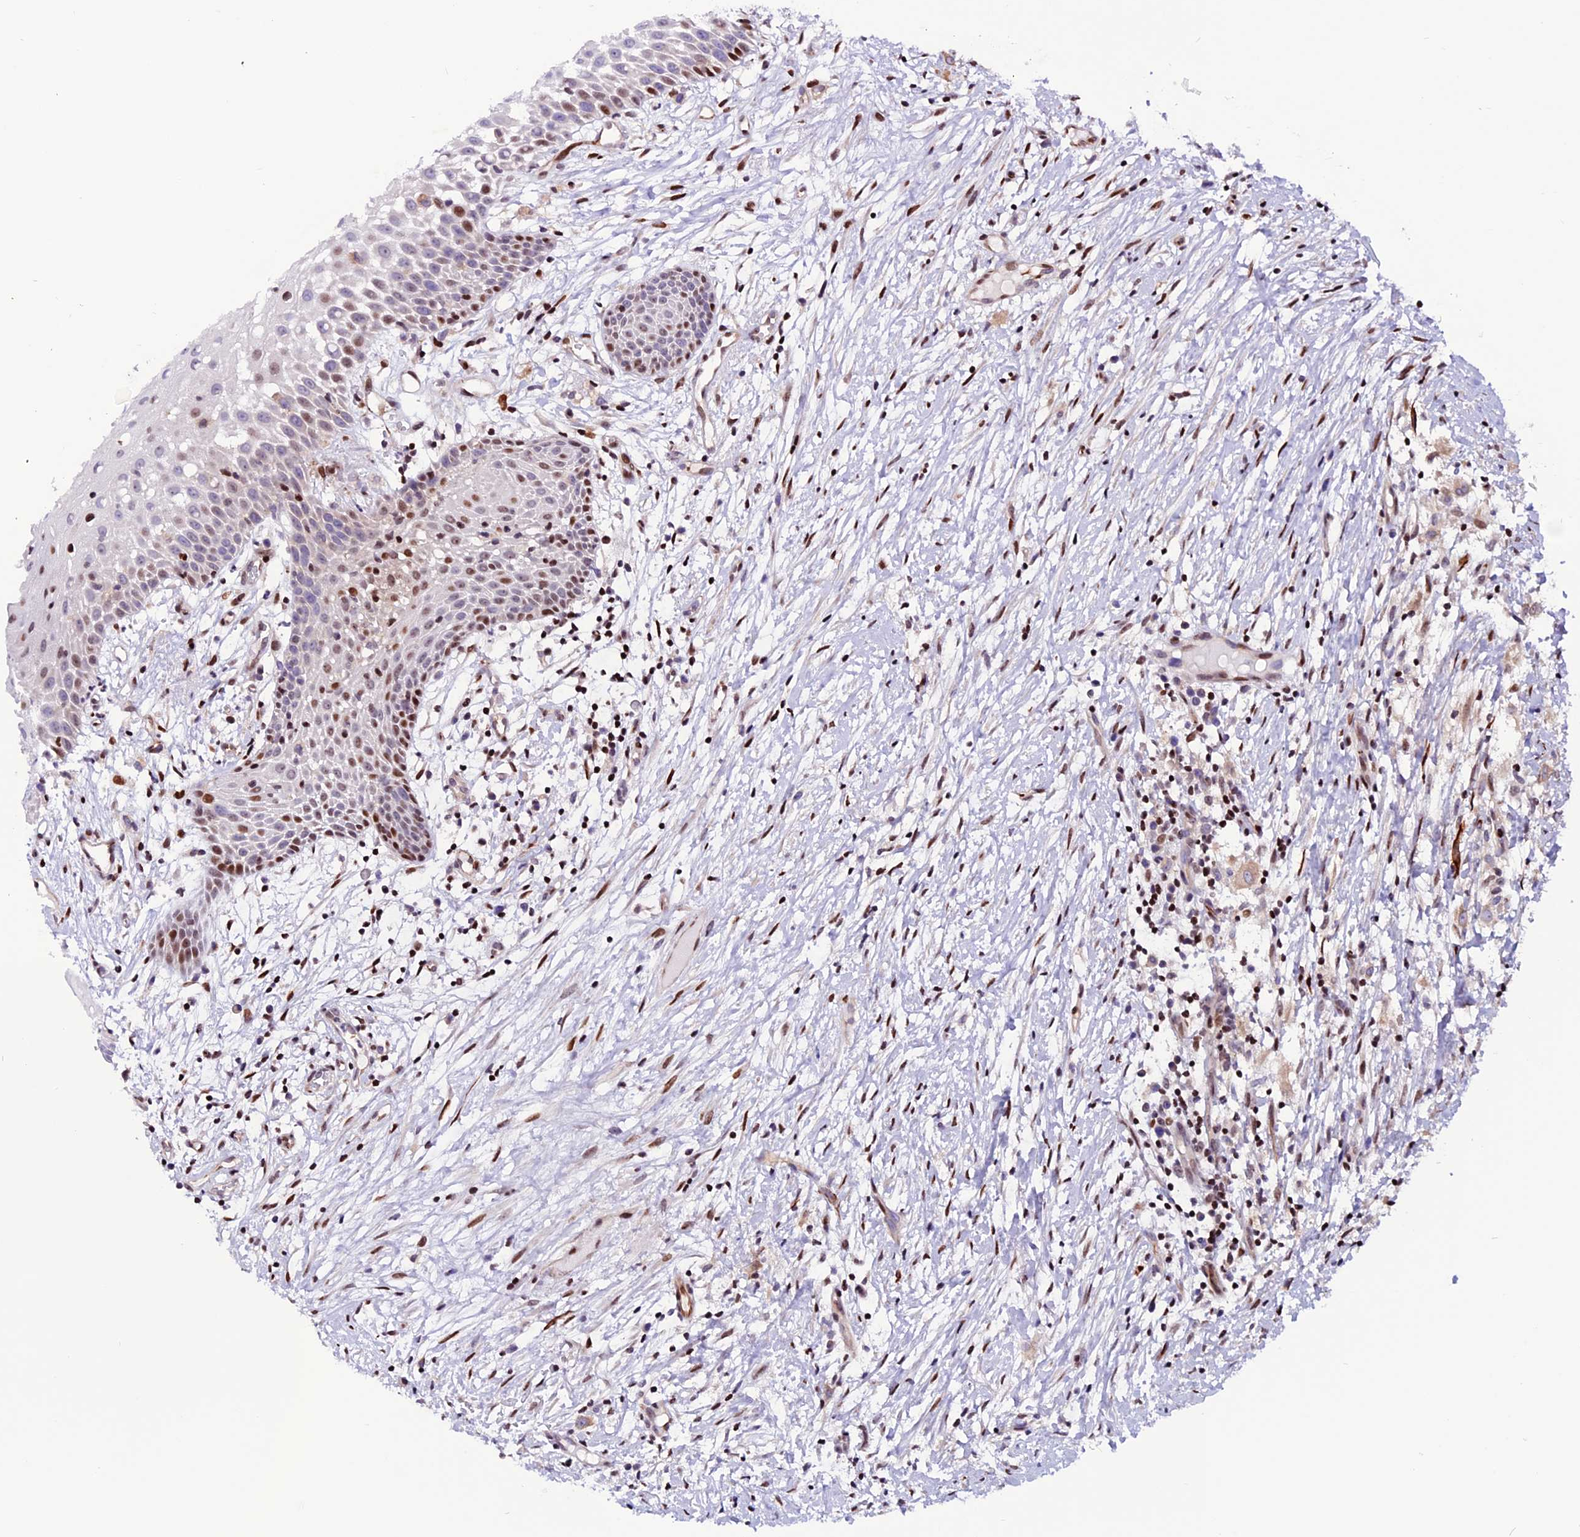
{"staining": {"intensity": "moderate", "quantity": "<25%", "location": "nuclear"}, "tissue": "oral mucosa", "cell_type": "Squamous epithelial cells", "image_type": "normal", "snomed": [{"axis": "morphology", "description": "Normal tissue, NOS"}, {"axis": "topography", "description": "Oral tissue"}], "caption": "IHC micrograph of unremarkable oral mucosa stained for a protein (brown), which displays low levels of moderate nuclear positivity in approximately <25% of squamous epithelial cells.", "gene": "RINL", "patient": {"sex": "female", "age": 69}}